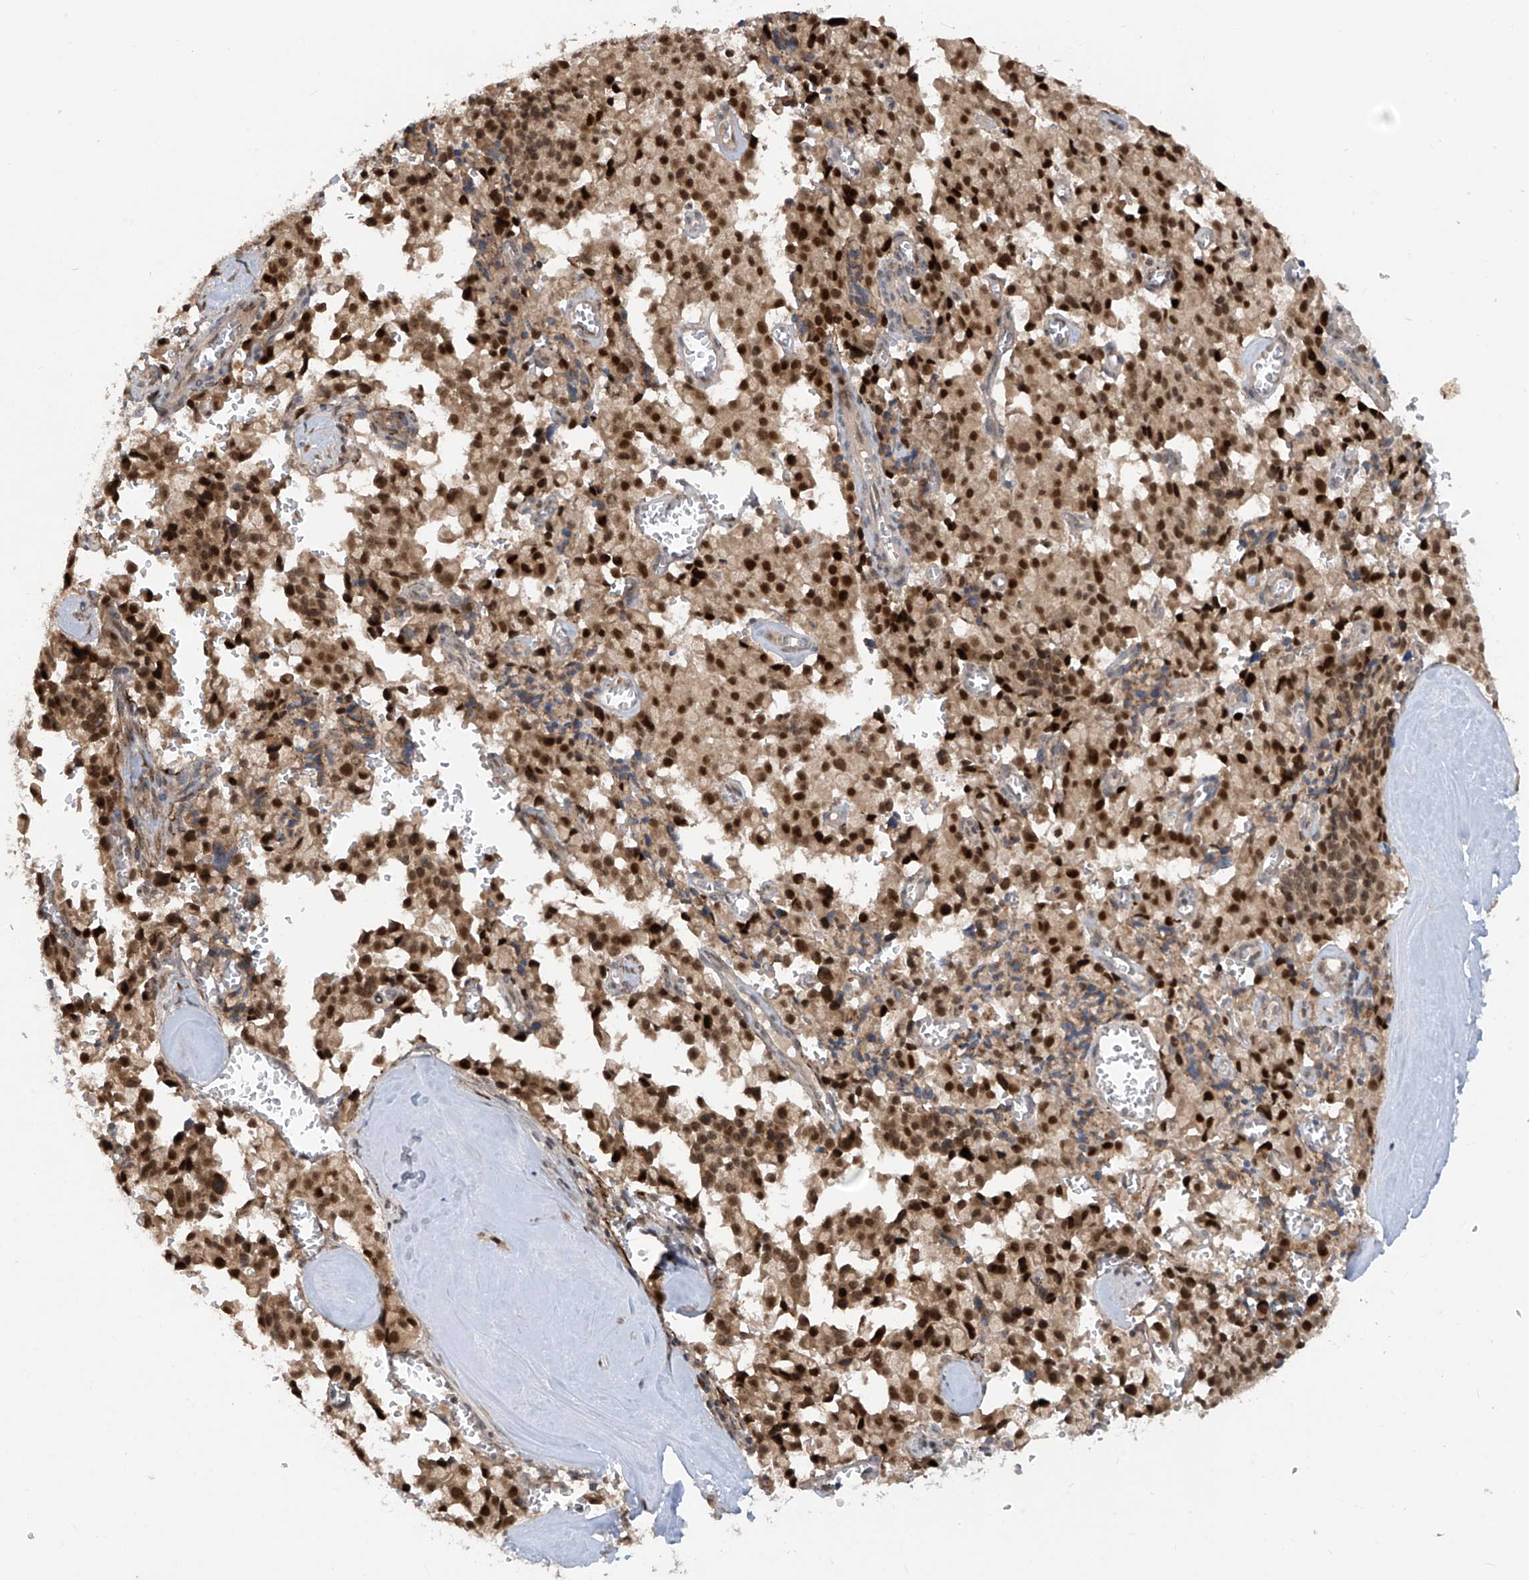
{"staining": {"intensity": "strong", "quantity": ">75%", "location": "nuclear"}, "tissue": "pancreatic cancer", "cell_type": "Tumor cells", "image_type": "cancer", "snomed": [{"axis": "morphology", "description": "Adenocarcinoma, NOS"}, {"axis": "topography", "description": "Pancreas"}], "caption": "Human pancreatic cancer (adenocarcinoma) stained with a protein marker exhibits strong staining in tumor cells.", "gene": "LAGE3", "patient": {"sex": "male", "age": 65}}